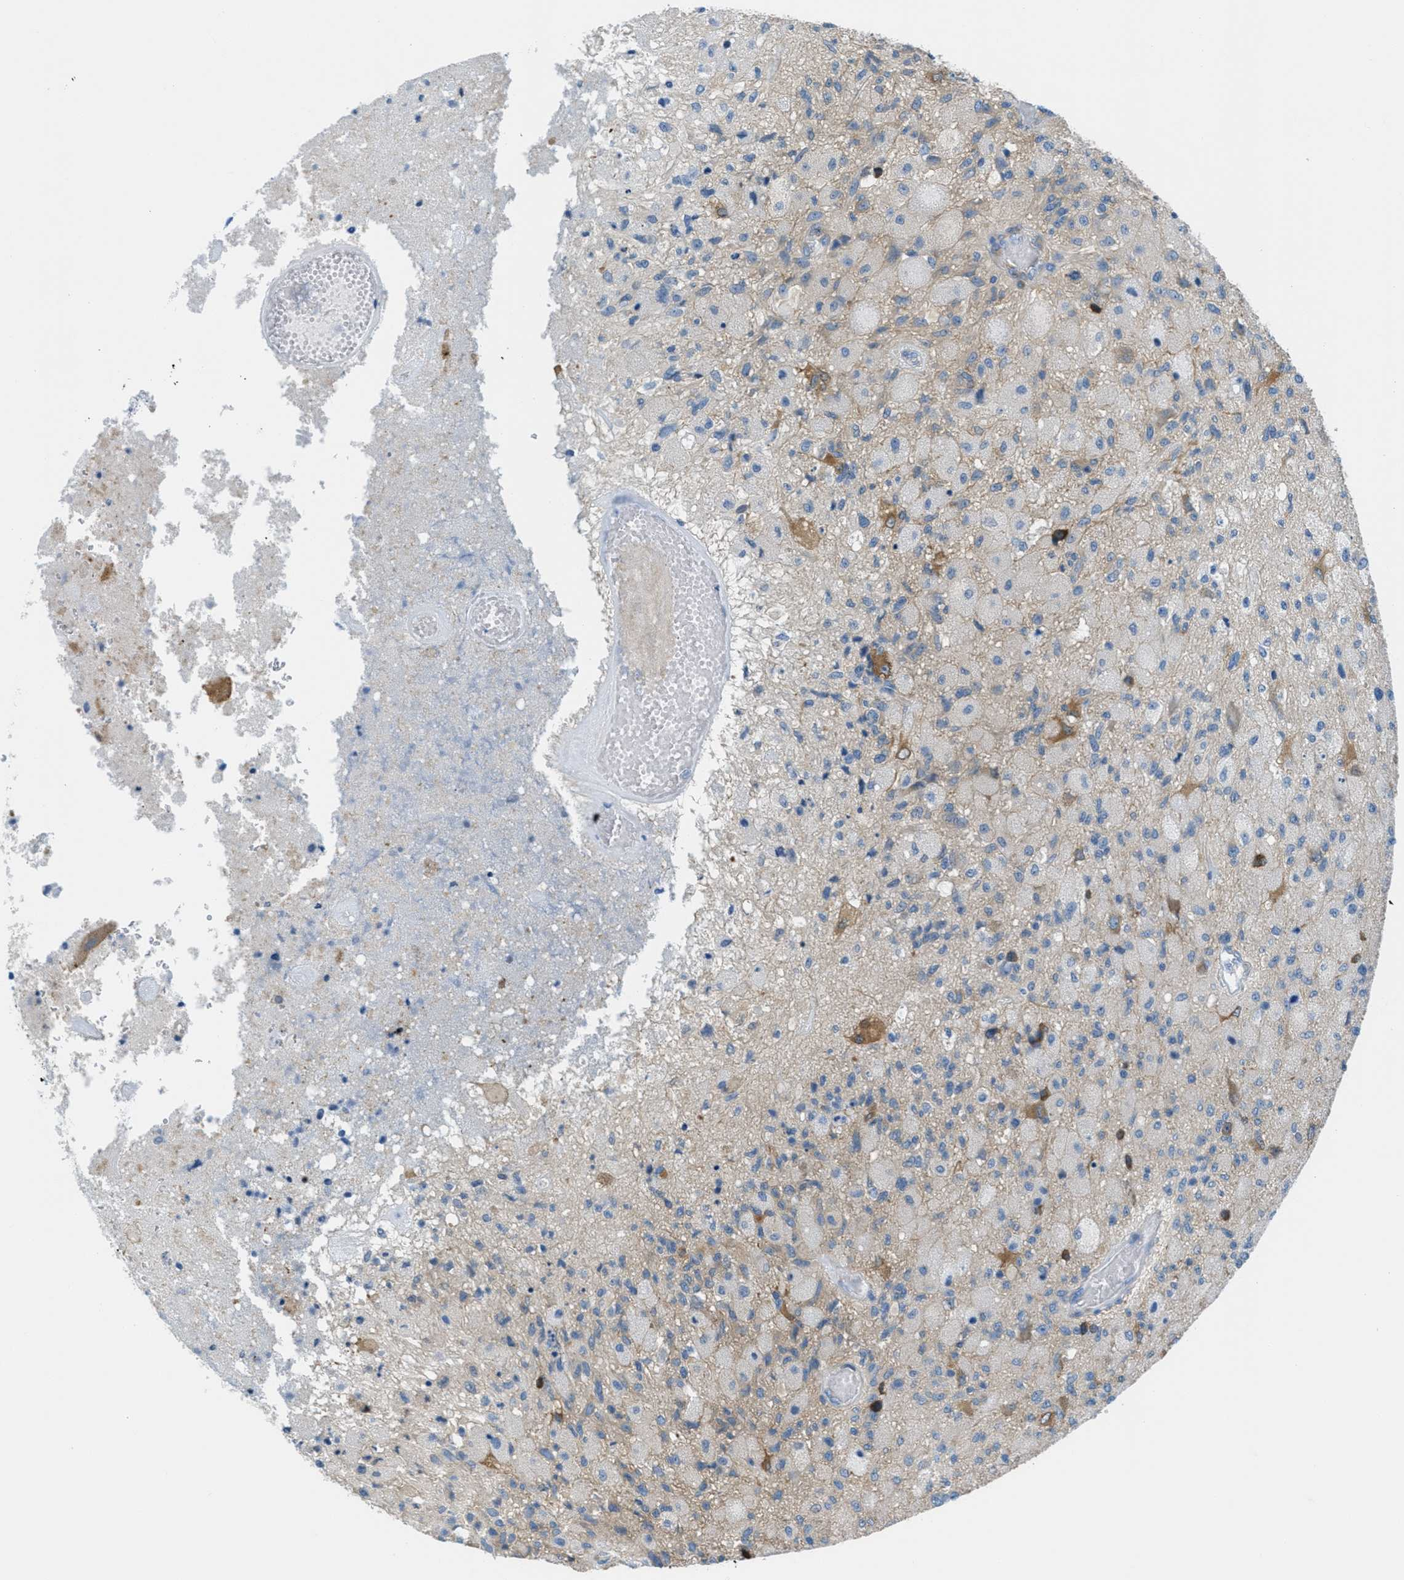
{"staining": {"intensity": "moderate", "quantity": "<25%", "location": "cytoplasmic/membranous"}, "tissue": "glioma", "cell_type": "Tumor cells", "image_type": "cancer", "snomed": [{"axis": "morphology", "description": "Normal tissue, NOS"}, {"axis": "morphology", "description": "Glioma, malignant, High grade"}, {"axis": "topography", "description": "Cerebral cortex"}], "caption": "High-magnification brightfield microscopy of glioma stained with DAB (brown) and counterstained with hematoxylin (blue). tumor cells exhibit moderate cytoplasmic/membranous staining is seen in about<25% of cells.", "gene": "MAPRE2", "patient": {"sex": "male", "age": 77}}